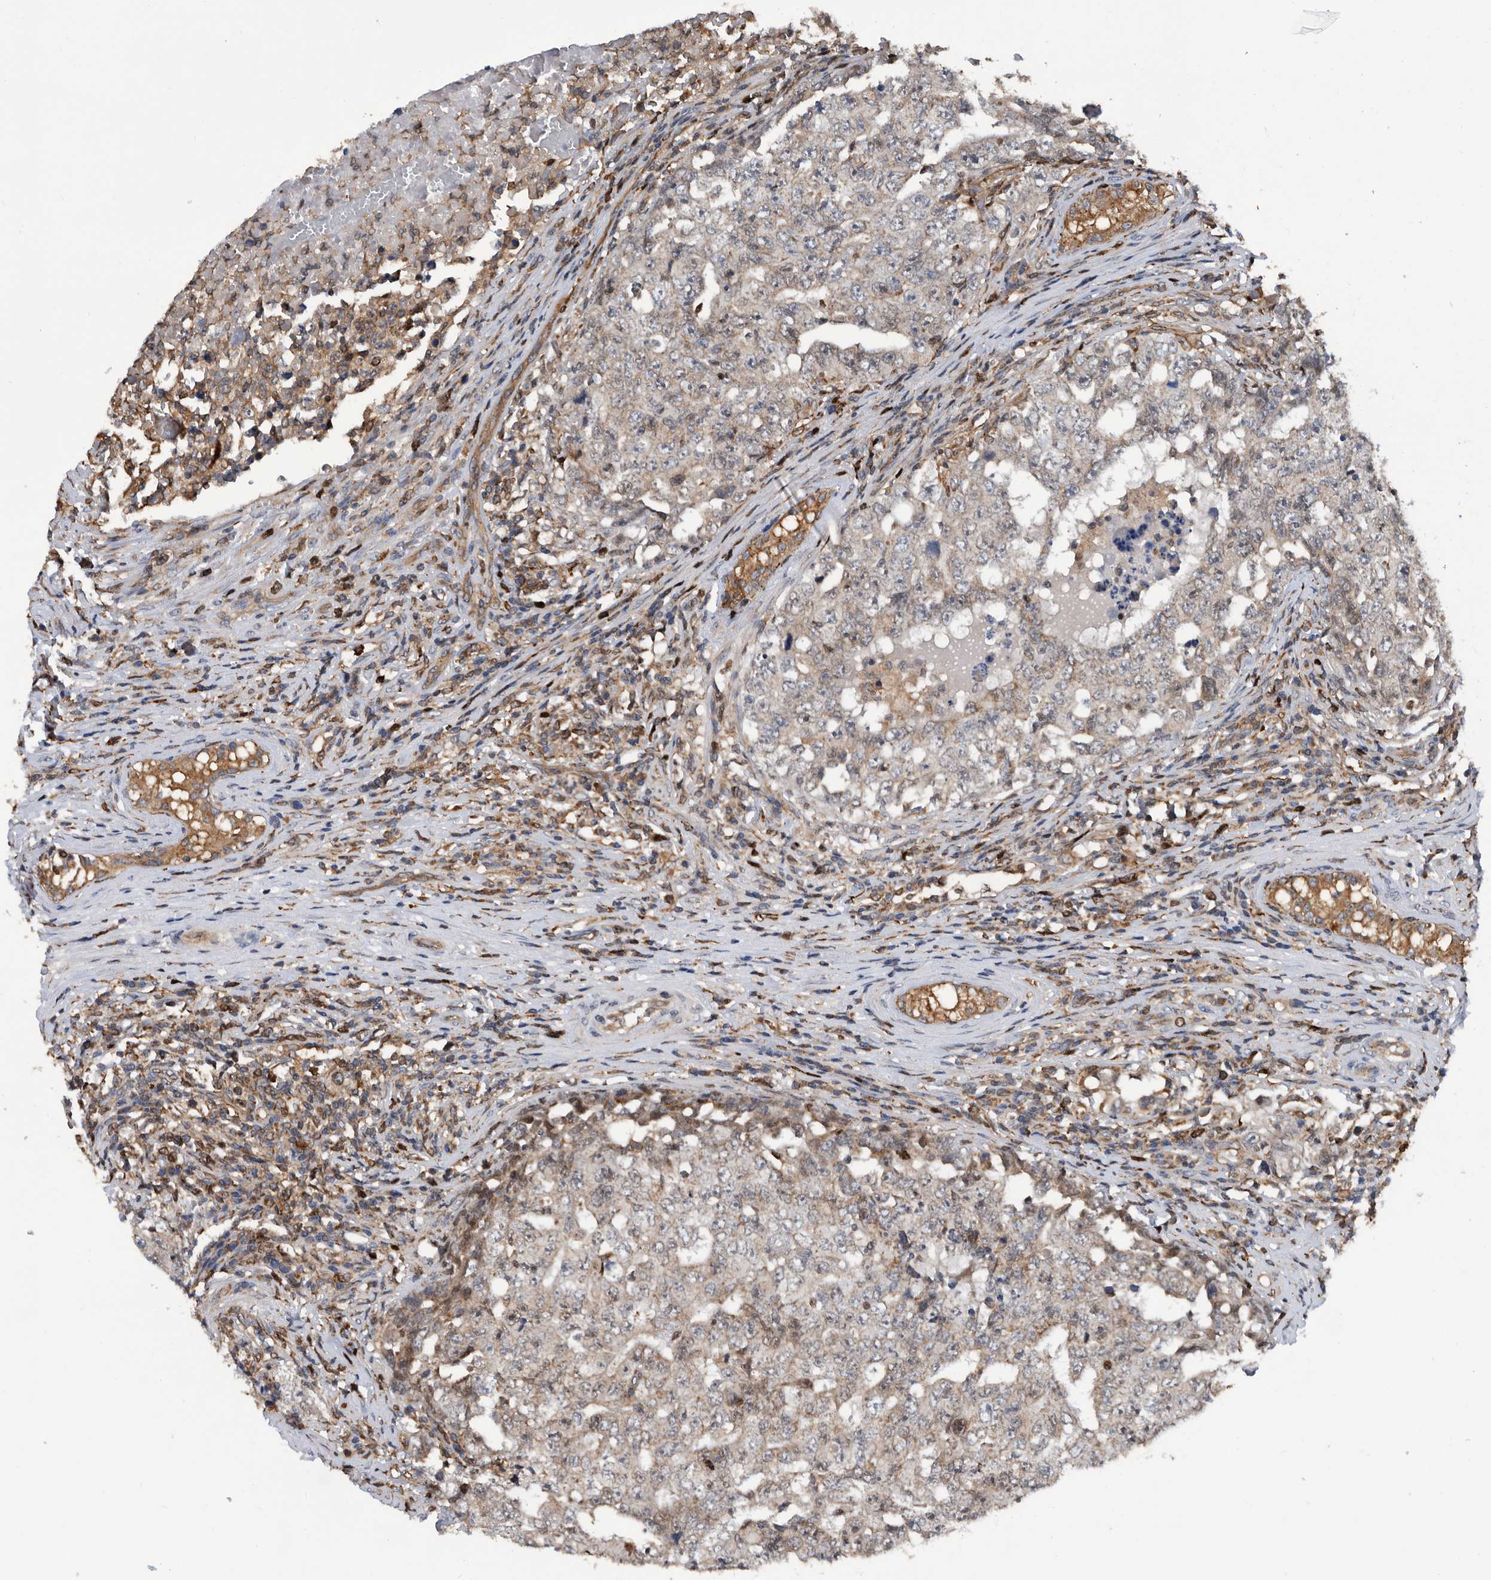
{"staining": {"intensity": "weak", "quantity": "<25%", "location": "cytoplasmic/membranous"}, "tissue": "testis cancer", "cell_type": "Tumor cells", "image_type": "cancer", "snomed": [{"axis": "morphology", "description": "Carcinoma, Embryonal, NOS"}, {"axis": "topography", "description": "Testis"}], "caption": "Immunohistochemical staining of testis cancer displays no significant expression in tumor cells.", "gene": "ATAD2", "patient": {"sex": "male", "age": 26}}